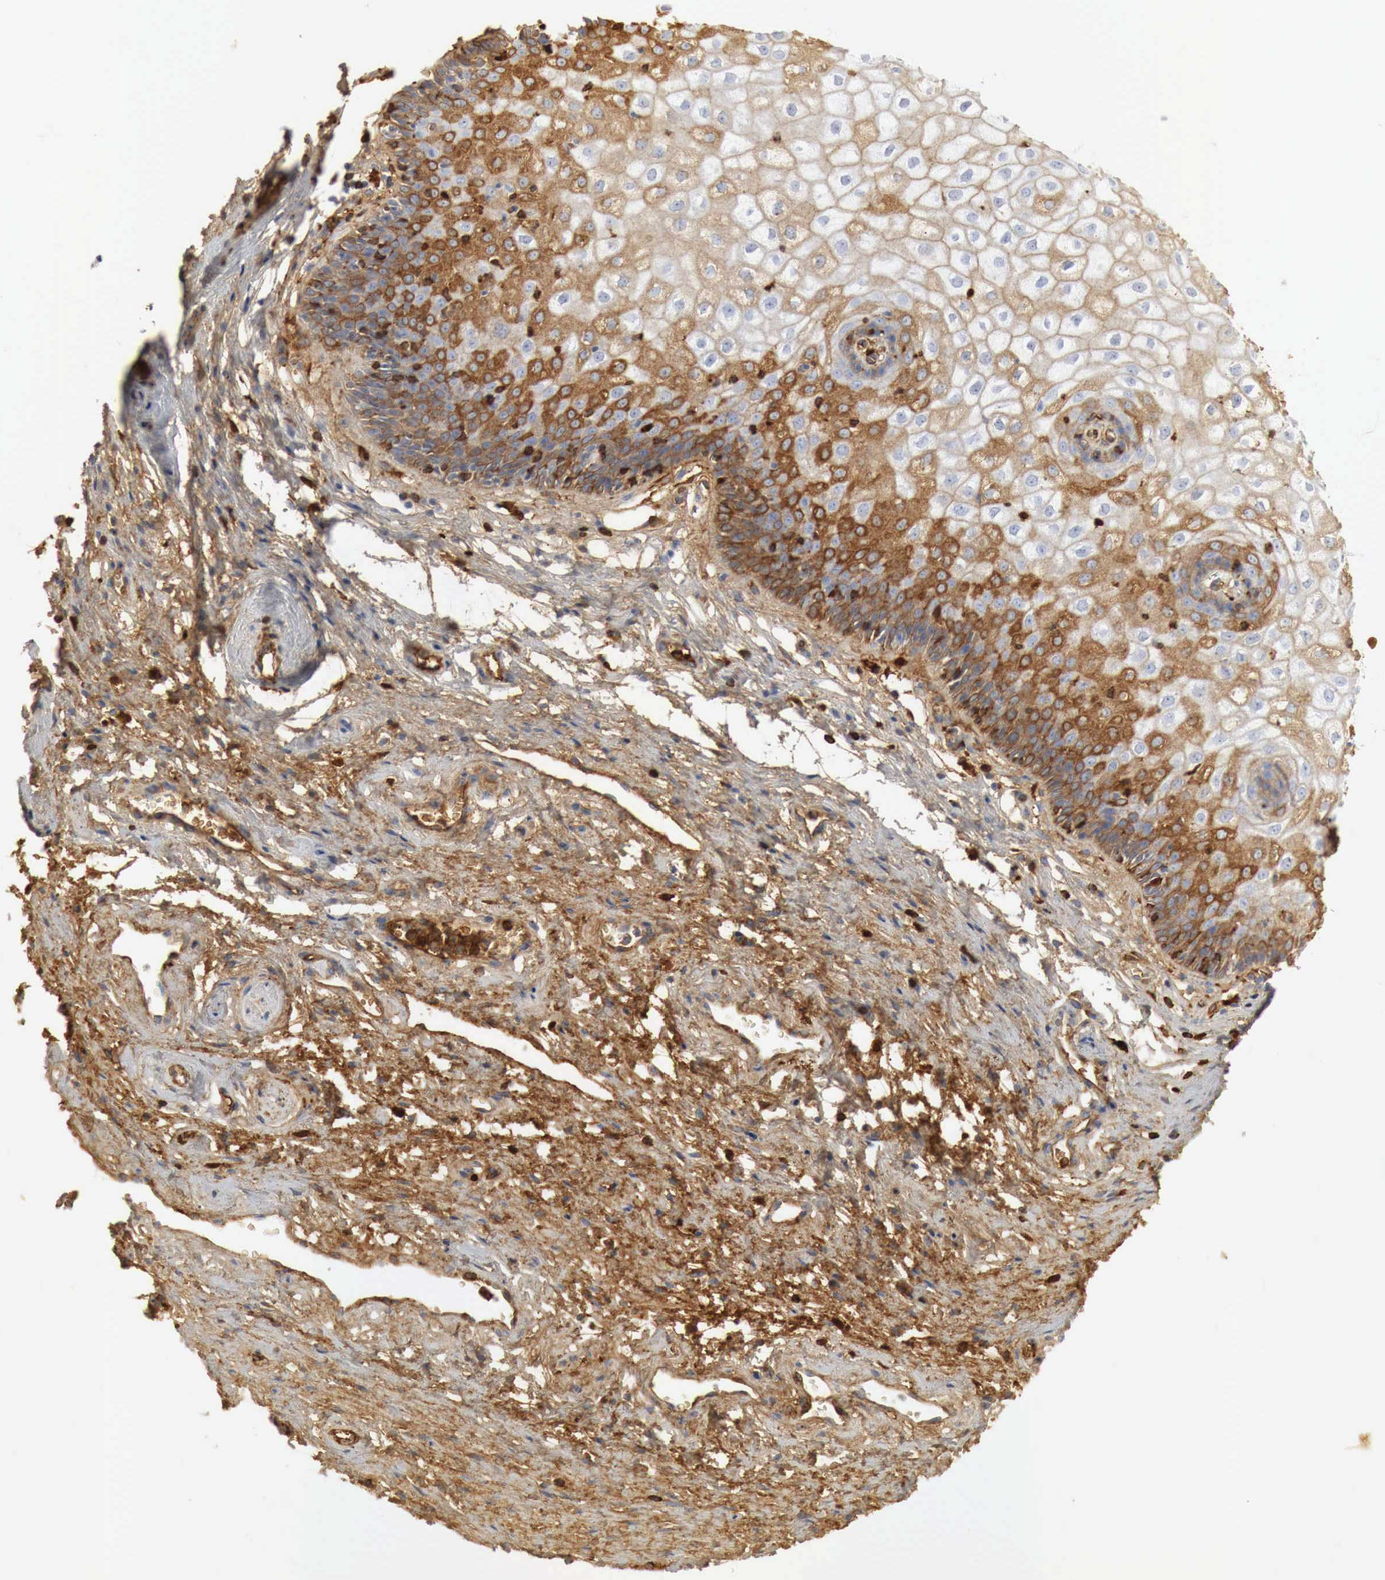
{"staining": {"intensity": "moderate", "quantity": "25%-75%", "location": "cytoplasmic/membranous"}, "tissue": "vagina", "cell_type": "Squamous epithelial cells", "image_type": "normal", "snomed": [{"axis": "morphology", "description": "Normal tissue, NOS"}, {"axis": "topography", "description": "Vagina"}], "caption": "This is a micrograph of IHC staining of unremarkable vagina, which shows moderate staining in the cytoplasmic/membranous of squamous epithelial cells.", "gene": "IGLC3", "patient": {"sex": "female", "age": 34}}